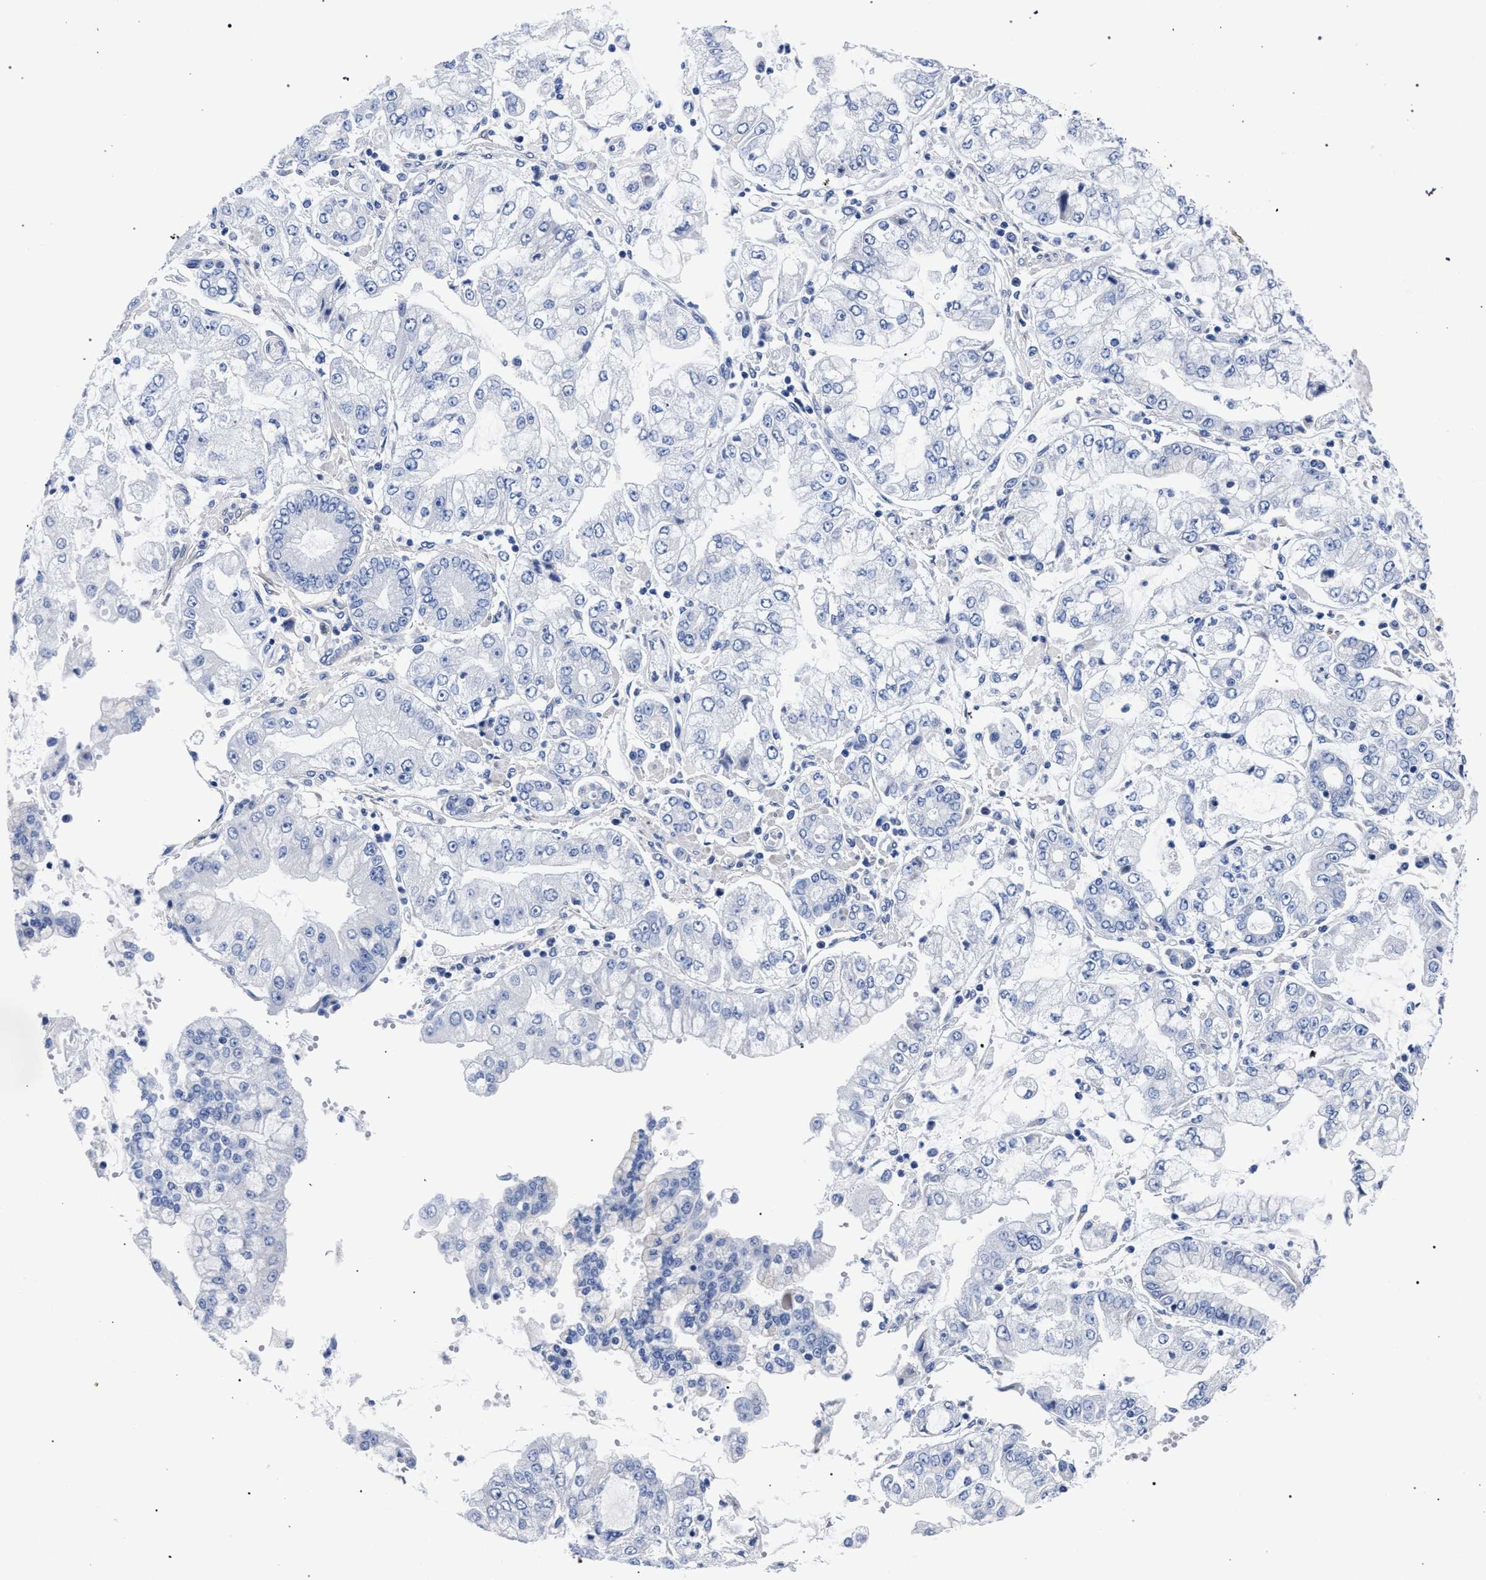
{"staining": {"intensity": "negative", "quantity": "none", "location": "none"}, "tissue": "stomach cancer", "cell_type": "Tumor cells", "image_type": "cancer", "snomed": [{"axis": "morphology", "description": "Adenocarcinoma, NOS"}, {"axis": "topography", "description": "Stomach"}], "caption": "Stomach adenocarcinoma was stained to show a protein in brown. There is no significant expression in tumor cells.", "gene": "AKAP4", "patient": {"sex": "male", "age": 76}}